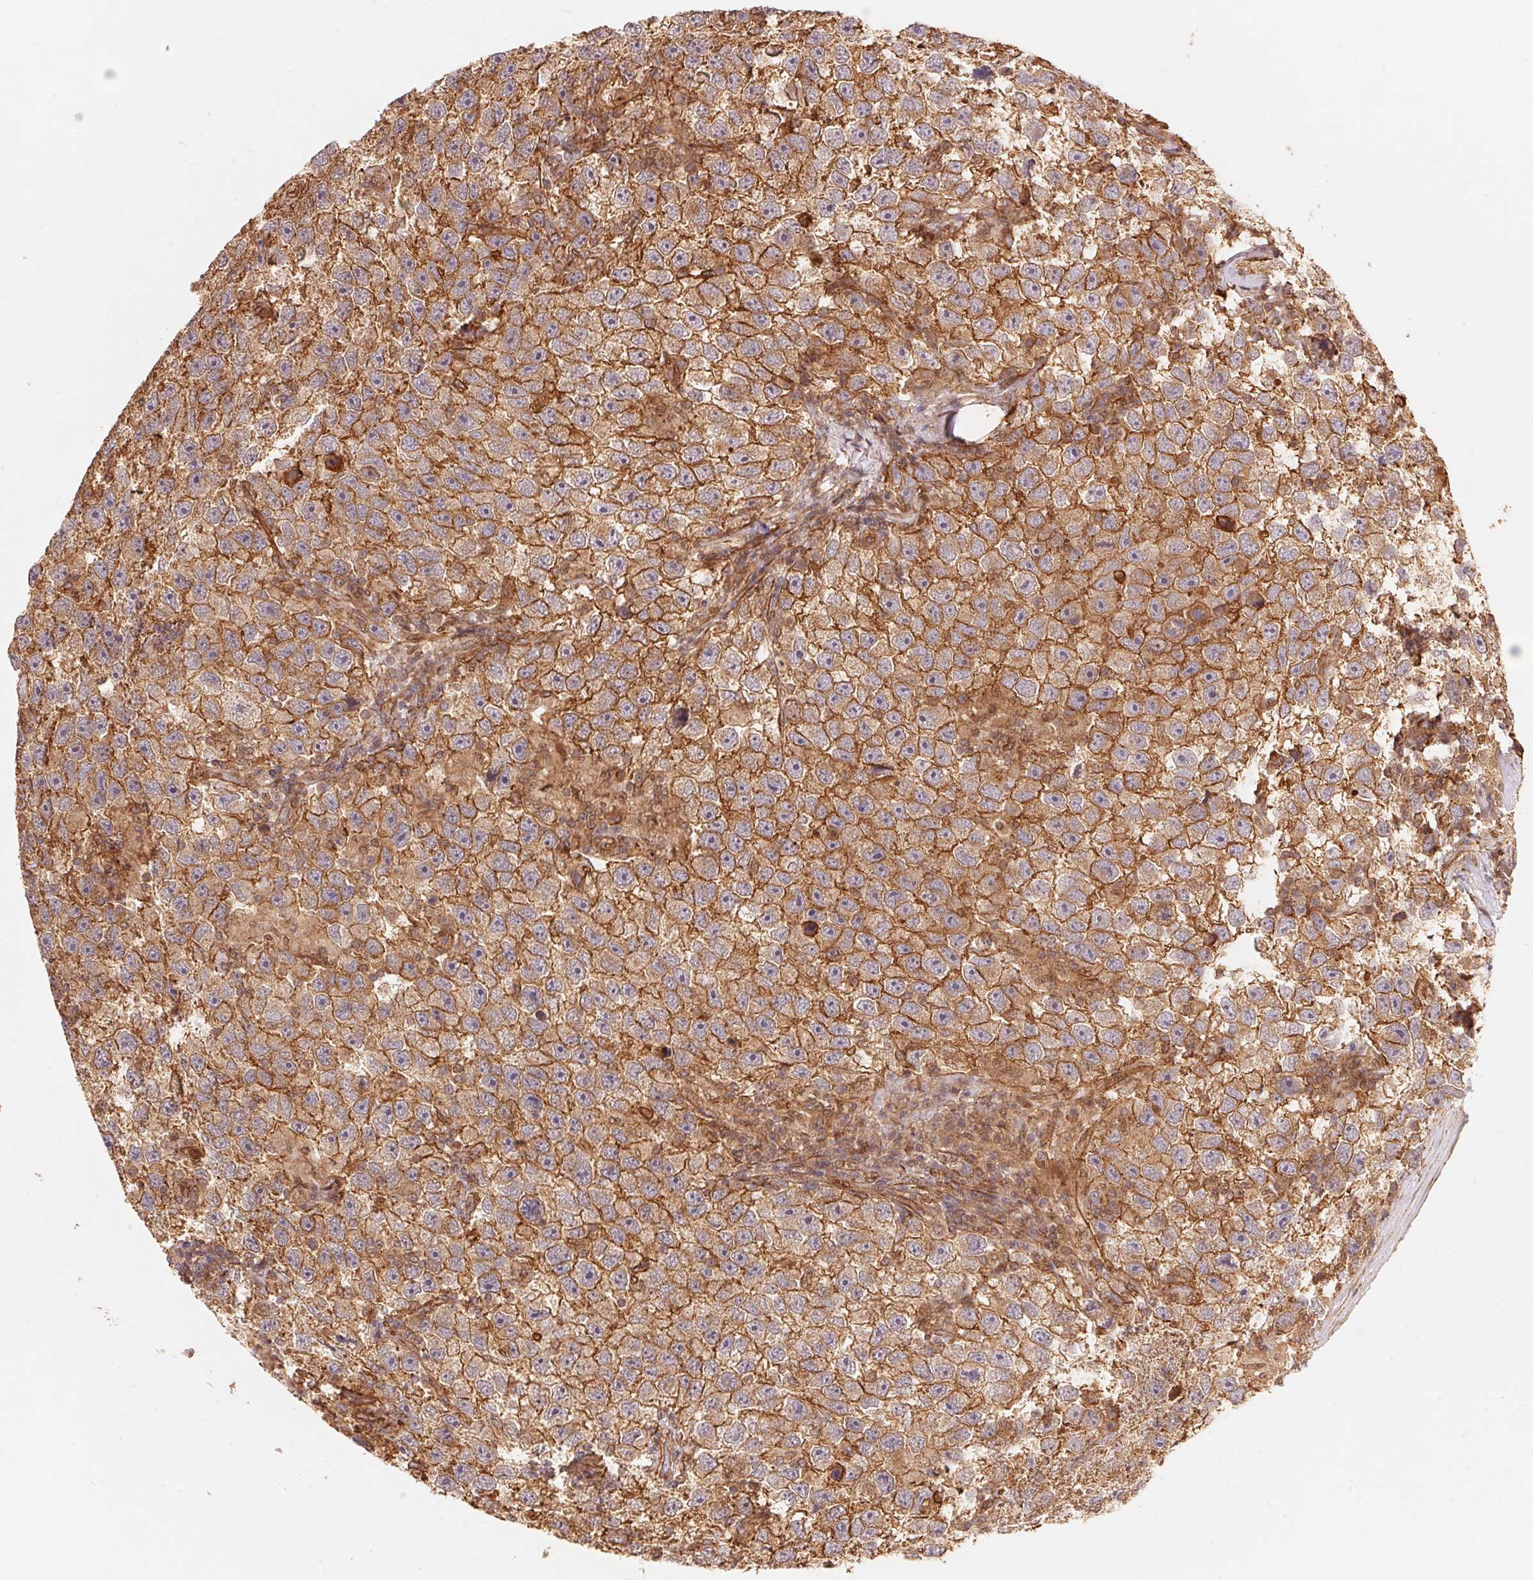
{"staining": {"intensity": "moderate", "quantity": ">75%", "location": "cytoplasmic/membranous"}, "tissue": "testis cancer", "cell_type": "Tumor cells", "image_type": "cancer", "snomed": [{"axis": "morphology", "description": "Seminoma, NOS"}, {"axis": "topography", "description": "Testis"}], "caption": "Protein staining demonstrates moderate cytoplasmic/membranous positivity in about >75% of tumor cells in seminoma (testis). Using DAB (brown) and hematoxylin (blue) stains, captured at high magnification using brightfield microscopy.", "gene": "TNIP2", "patient": {"sex": "male", "age": 26}}